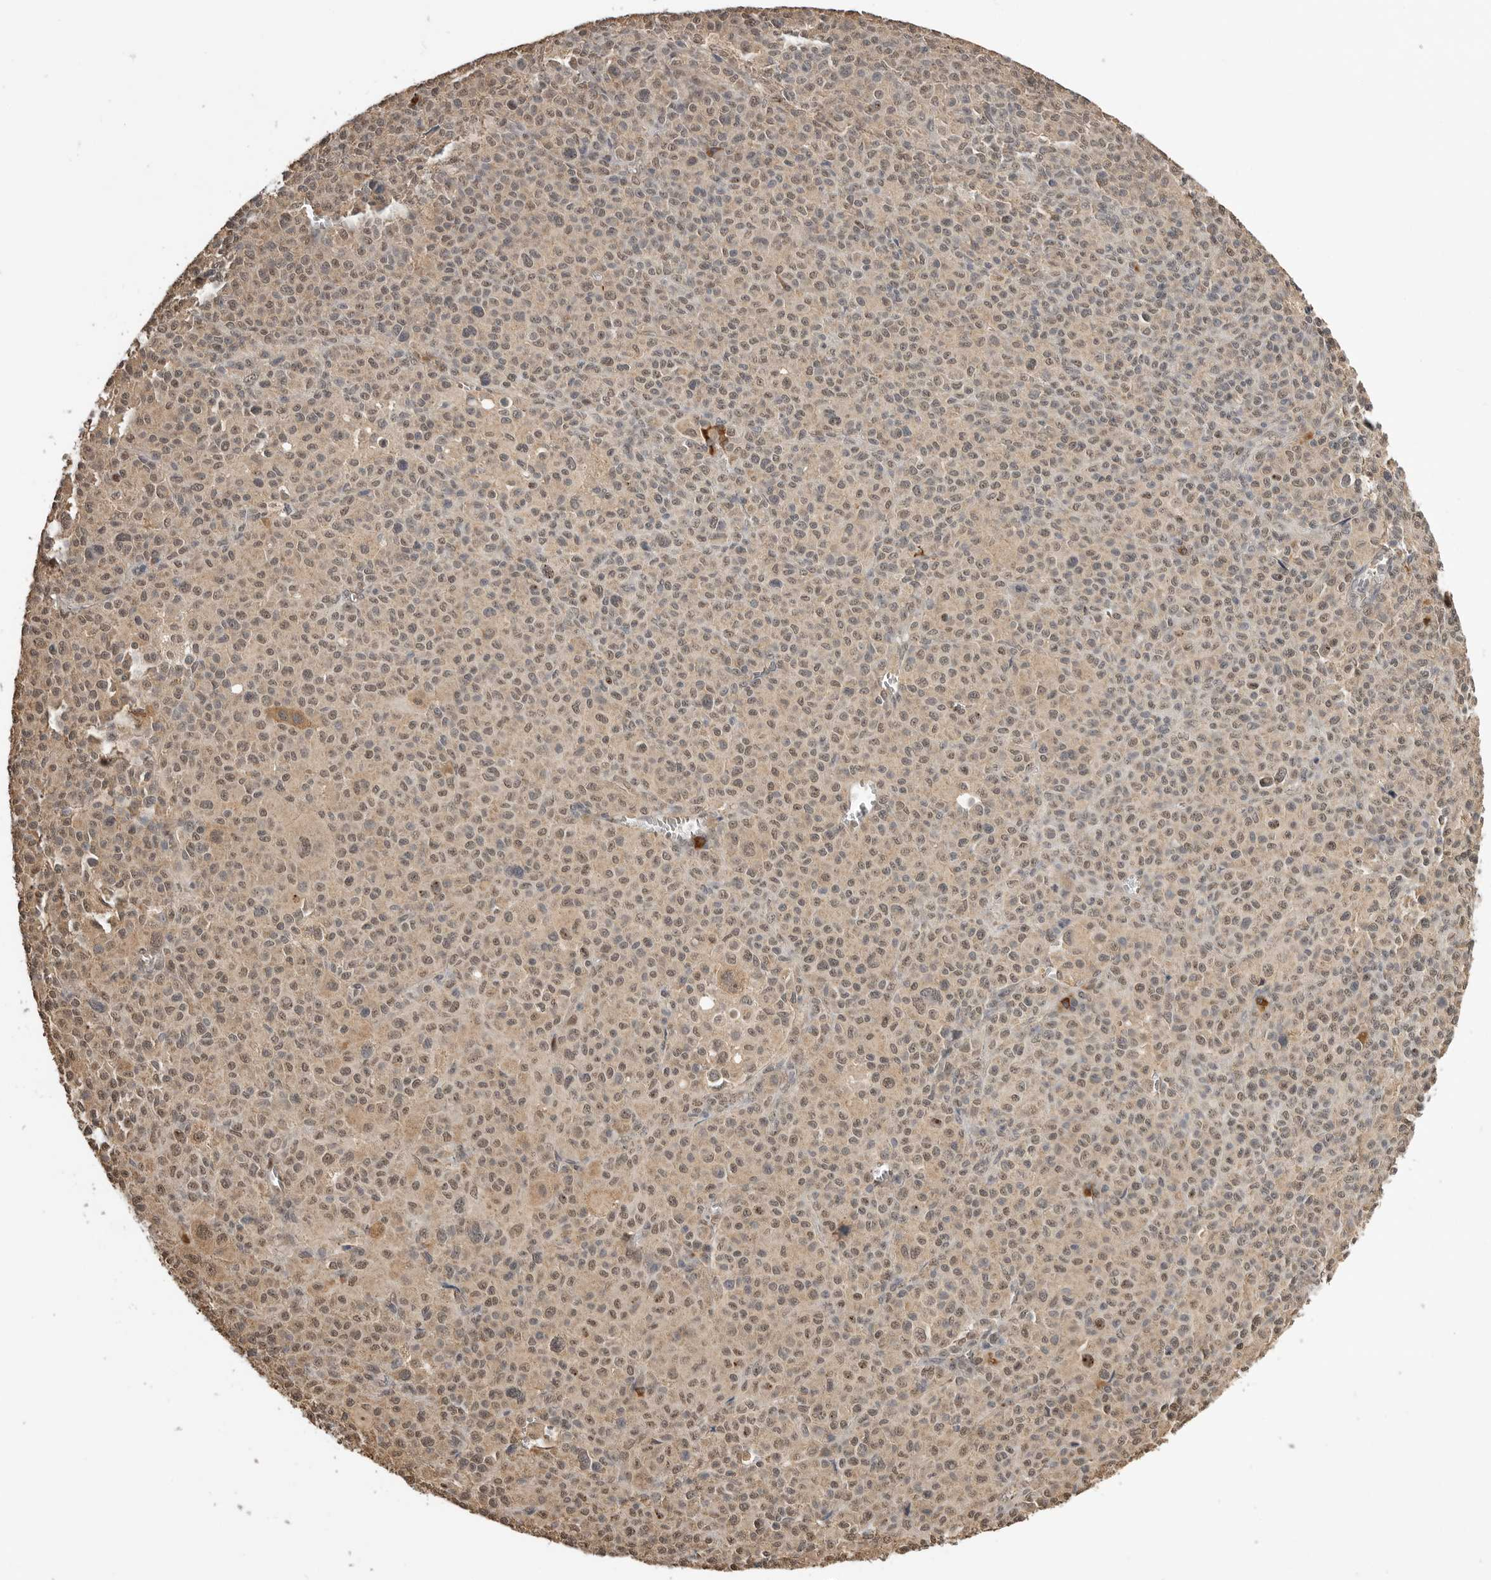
{"staining": {"intensity": "moderate", "quantity": ">75%", "location": "nuclear"}, "tissue": "melanoma", "cell_type": "Tumor cells", "image_type": "cancer", "snomed": [{"axis": "morphology", "description": "Malignant melanoma, Metastatic site"}, {"axis": "topography", "description": "Skin"}], "caption": "Malignant melanoma (metastatic site) stained for a protein demonstrates moderate nuclear positivity in tumor cells. (IHC, brightfield microscopy, high magnification).", "gene": "ASPSCR1", "patient": {"sex": "female", "age": 74}}